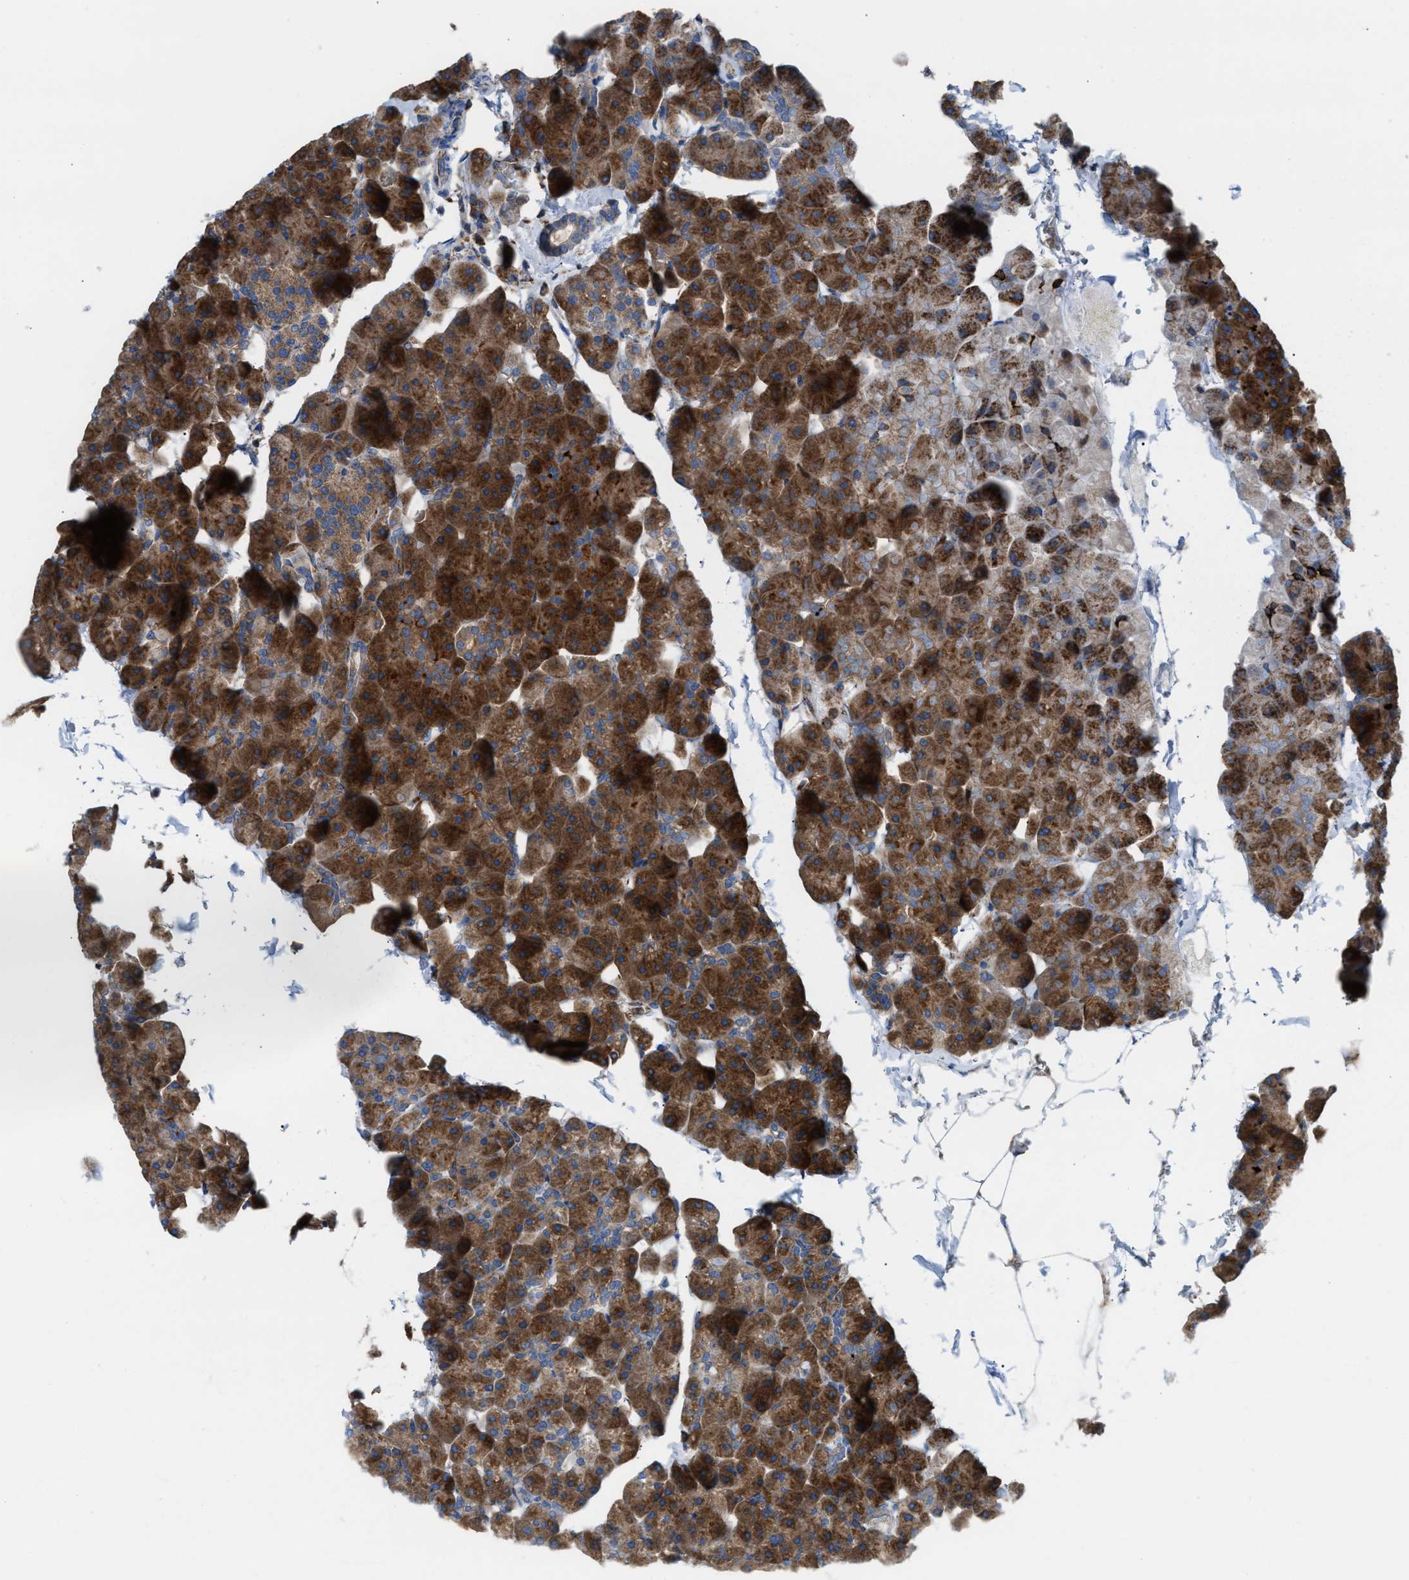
{"staining": {"intensity": "strong", "quantity": ">75%", "location": "cytoplasmic/membranous"}, "tissue": "pancreas", "cell_type": "Exocrine glandular cells", "image_type": "normal", "snomed": [{"axis": "morphology", "description": "Normal tissue, NOS"}, {"axis": "topography", "description": "Pancreas"}], "caption": "Protein expression analysis of benign human pancreas reveals strong cytoplasmic/membranous staining in about >75% of exocrine glandular cells. (DAB (3,3'-diaminobenzidine) = brown stain, brightfield microscopy at high magnification).", "gene": "TBC1D15", "patient": {"sex": "male", "age": 35}}